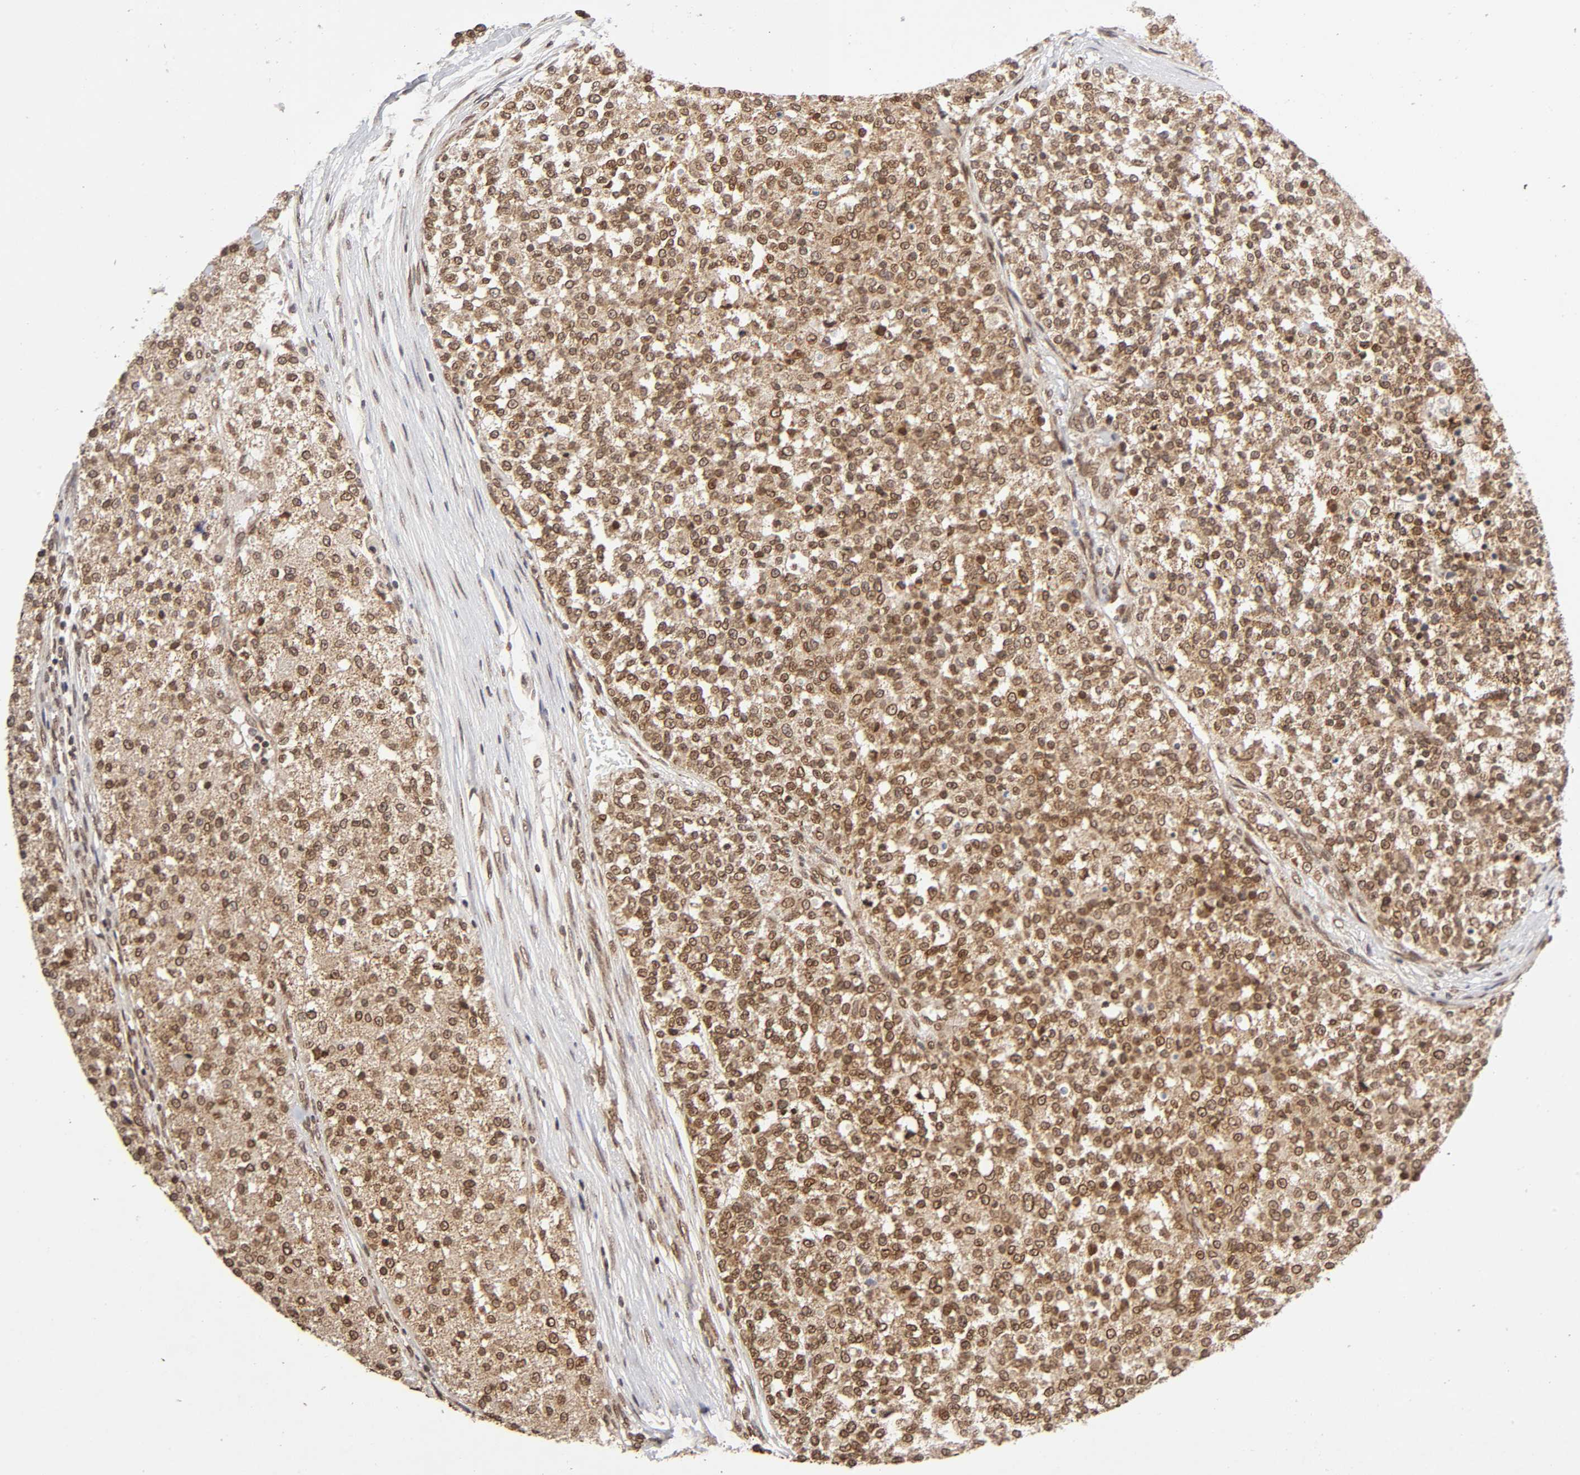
{"staining": {"intensity": "moderate", "quantity": ">75%", "location": "cytoplasmic/membranous,nuclear"}, "tissue": "testis cancer", "cell_type": "Tumor cells", "image_type": "cancer", "snomed": [{"axis": "morphology", "description": "Seminoma, NOS"}, {"axis": "topography", "description": "Testis"}], "caption": "Immunohistochemistry staining of testis cancer, which shows medium levels of moderate cytoplasmic/membranous and nuclear expression in approximately >75% of tumor cells indicating moderate cytoplasmic/membranous and nuclear protein expression. The staining was performed using DAB (3,3'-diaminobenzidine) (brown) for protein detection and nuclei were counterstained in hematoxylin (blue).", "gene": "MLLT6", "patient": {"sex": "male", "age": 59}}